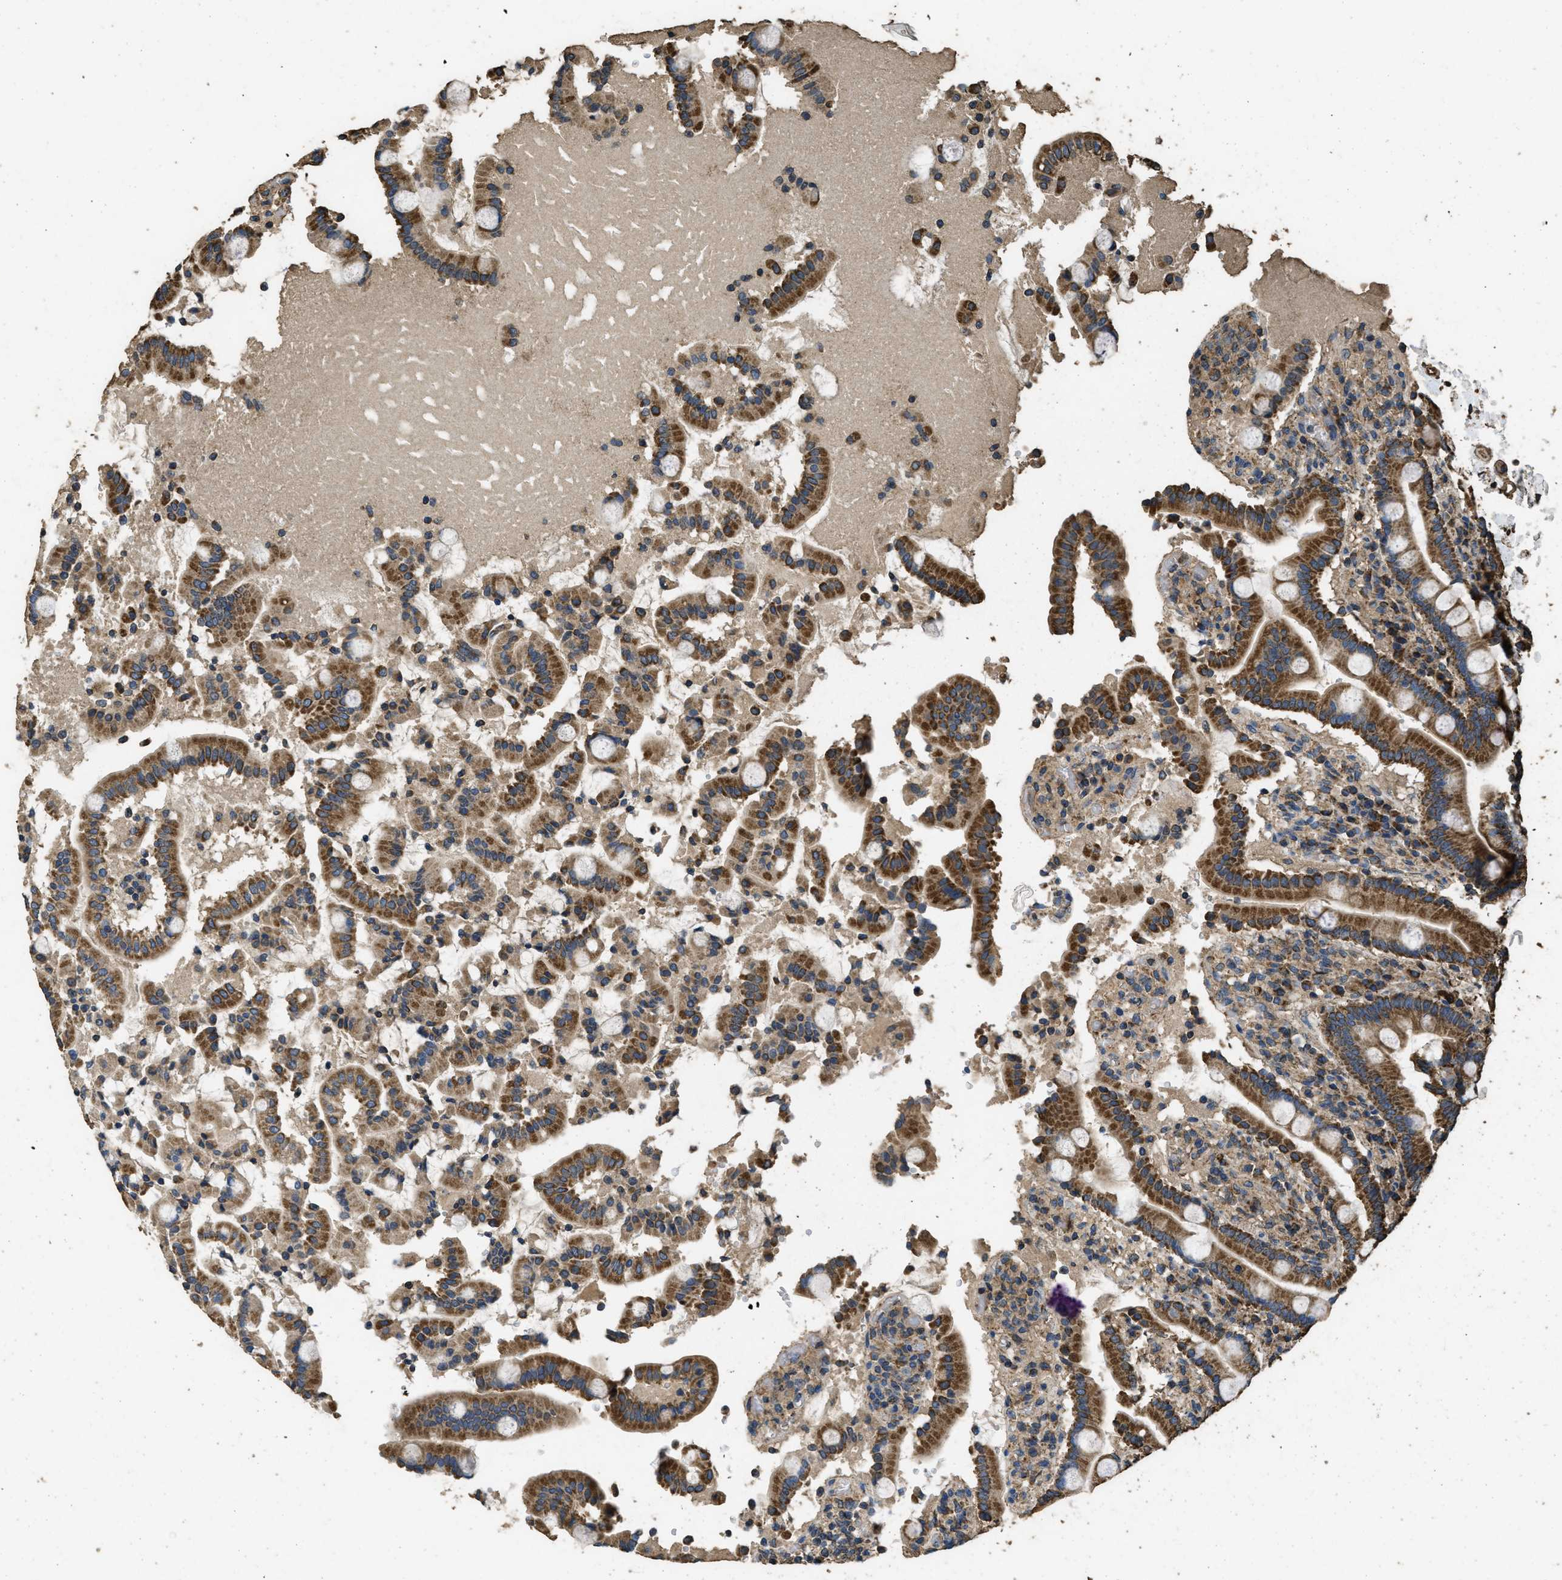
{"staining": {"intensity": "strong", "quantity": ">75%", "location": "cytoplasmic/membranous"}, "tissue": "duodenum", "cell_type": "Glandular cells", "image_type": "normal", "snomed": [{"axis": "morphology", "description": "Normal tissue, NOS"}, {"axis": "topography", "description": "Small intestine, NOS"}], "caption": "Duodenum was stained to show a protein in brown. There is high levels of strong cytoplasmic/membranous positivity in about >75% of glandular cells. The staining was performed using DAB, with brown indicating positive protein expression. Nuclei are stained blue with hematoxylin.", "gene": "CYRIA", "patient": {"sex": "female", "age": 71}}